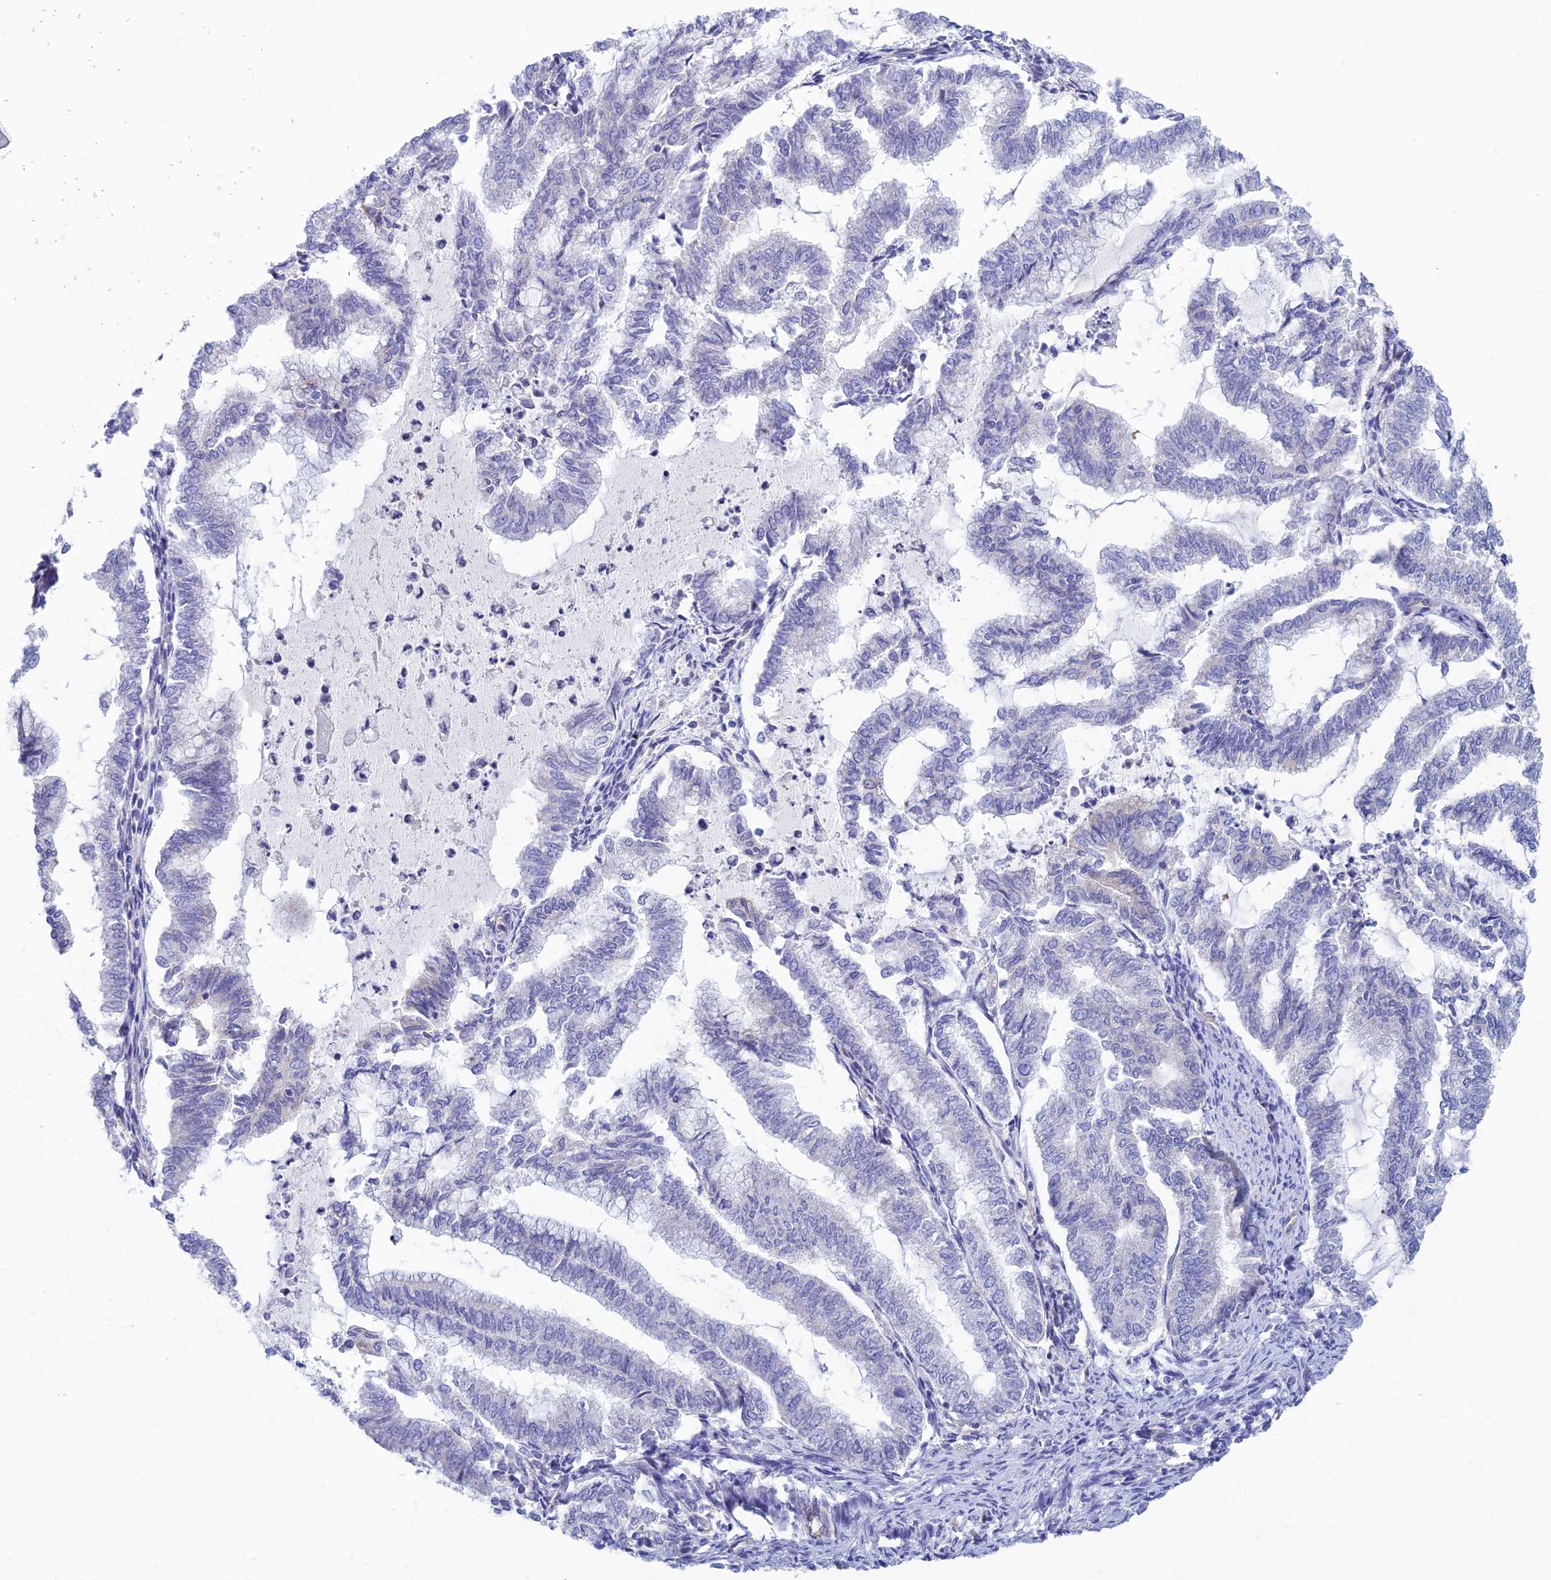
{"staining": {"intensity": "negative", "quantity": "none", "location": "none"}, "tissue": "endometrial cancer", "cell_type": "Tumor cells", "image_type": "cancer", "snomed": [{"axis": "morphology", "description": "Adenocarcinoma, NOS"}, {"axis": "topography", "description": "Endometrium"}], "caption": "DAB (3,3'-diaminobenzidine) immunohistochemical staining of adenocarcinoma (endometrial) demonstrates no significant staining in tumor cells.", "gene": "ZNF564", "patient": {"sex": "female", "age": 79}}